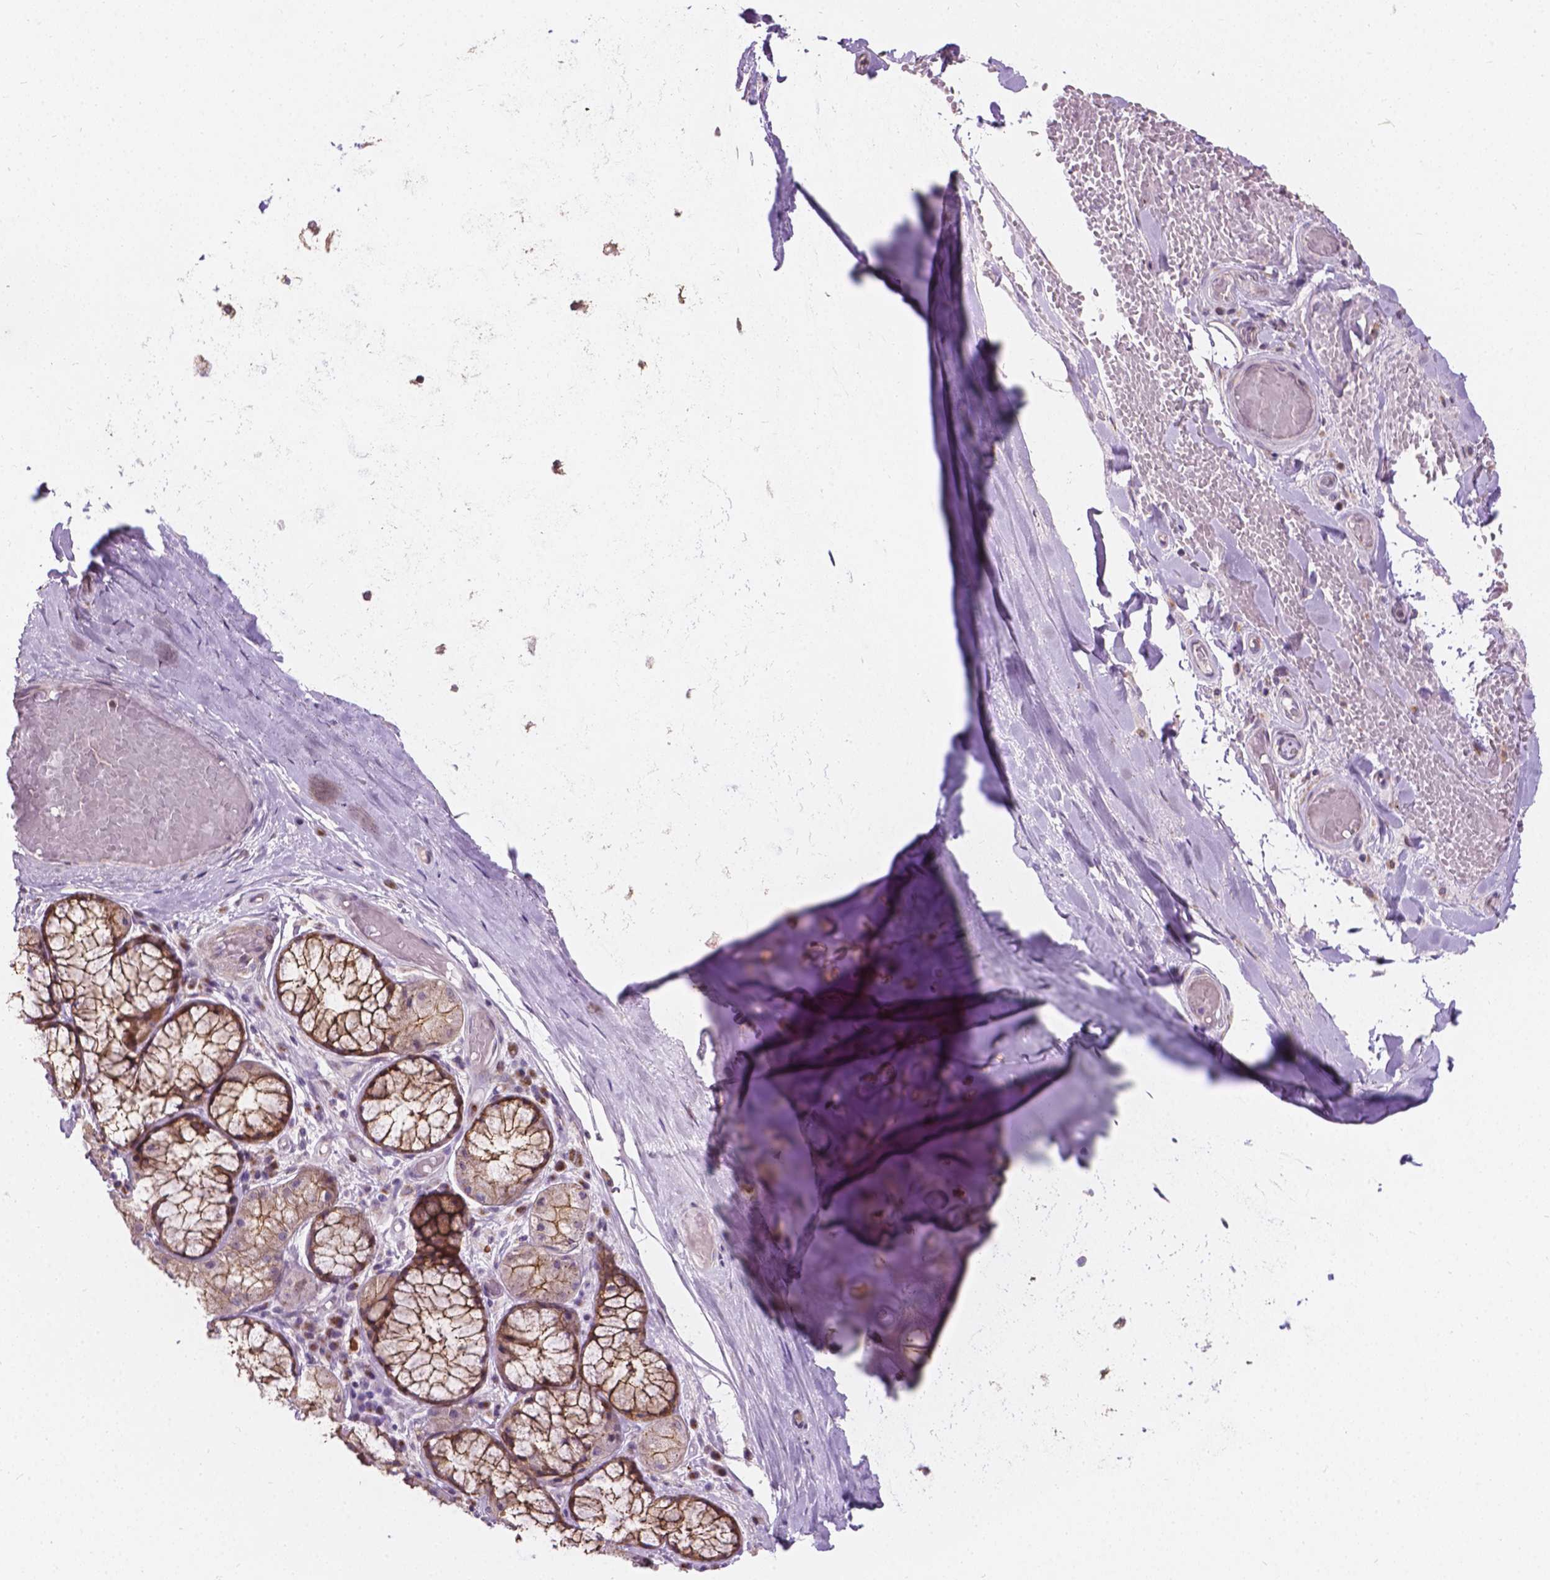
{"staining": {"intensity": "negative", "quantity": "none", "location": "none"}, "tissue": "soft tissue", "cell_type": "Fibroblasts", "image_type": "normal", "snomed": [{"axis": "morphology", "description": "Normal tissue, NOS"}, {"axis": "topography", "description": "Cartilage tissue"}, {"axis": "topography", "description": "Bronchus"}], "caption": "IHC micrograph of normal human soft tissue stained for a protein (brown), which displays no positivity in fibroblasts.", "gene": "MYH14", "patient": {"sex": "male", "age": 64}}